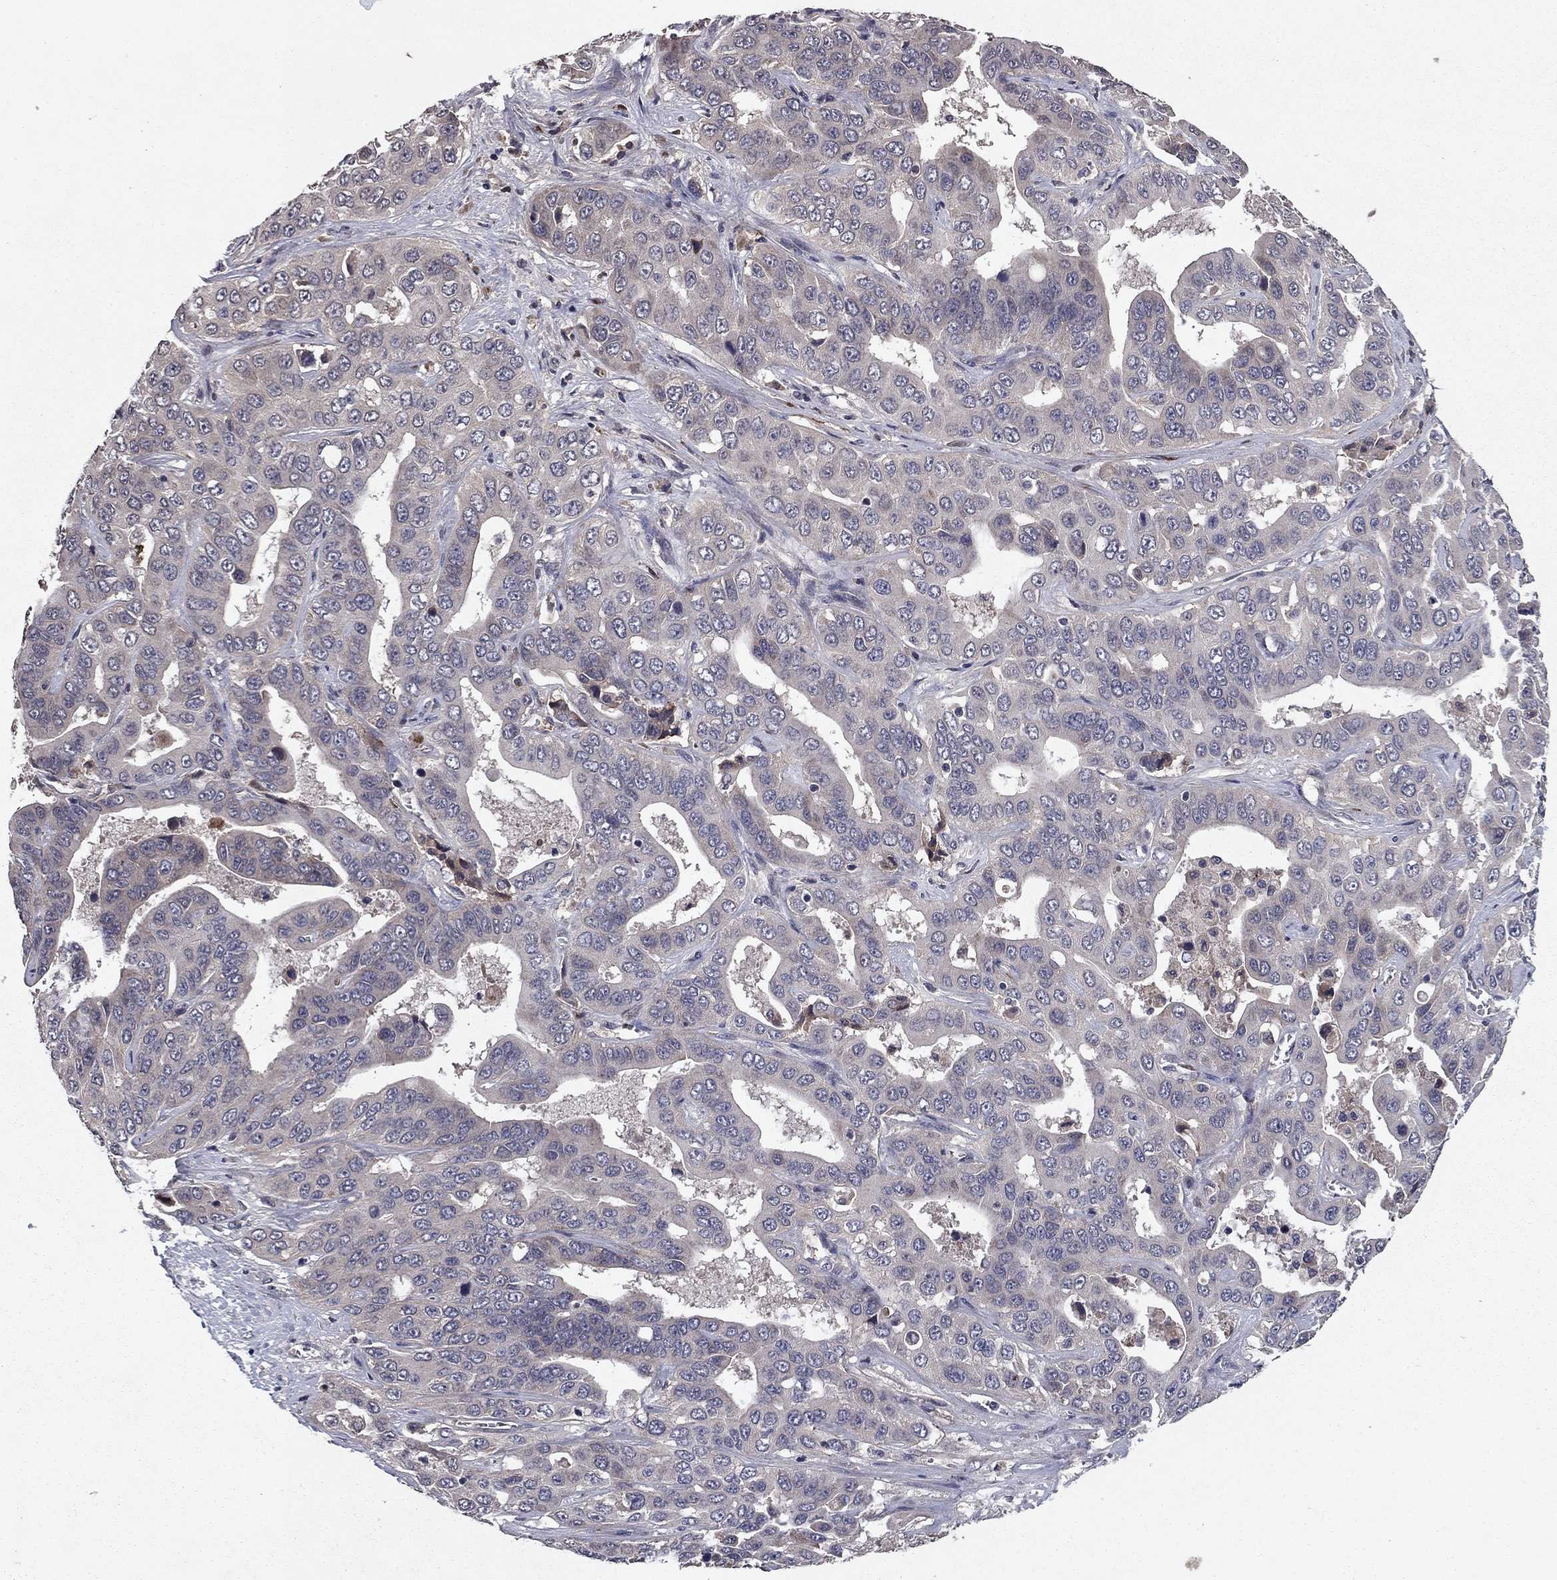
{"staining": {"intensity": "negative", "quantity": "none", "location": "none"}, "tissue": "liver cancer", "cell_type": "Tumor cells", "image_type": "cancer", "snomed": [{"axis": "morphology", "description": "Cholangiocarcinoma"}, {"axis": "topography", "description": "Liver"}], "caption": "The micrograph exhibits no significant expression in tumor cells of liver cancer.", "gene": "PROS1", "patient": {"sex": "female", "age": 52}}